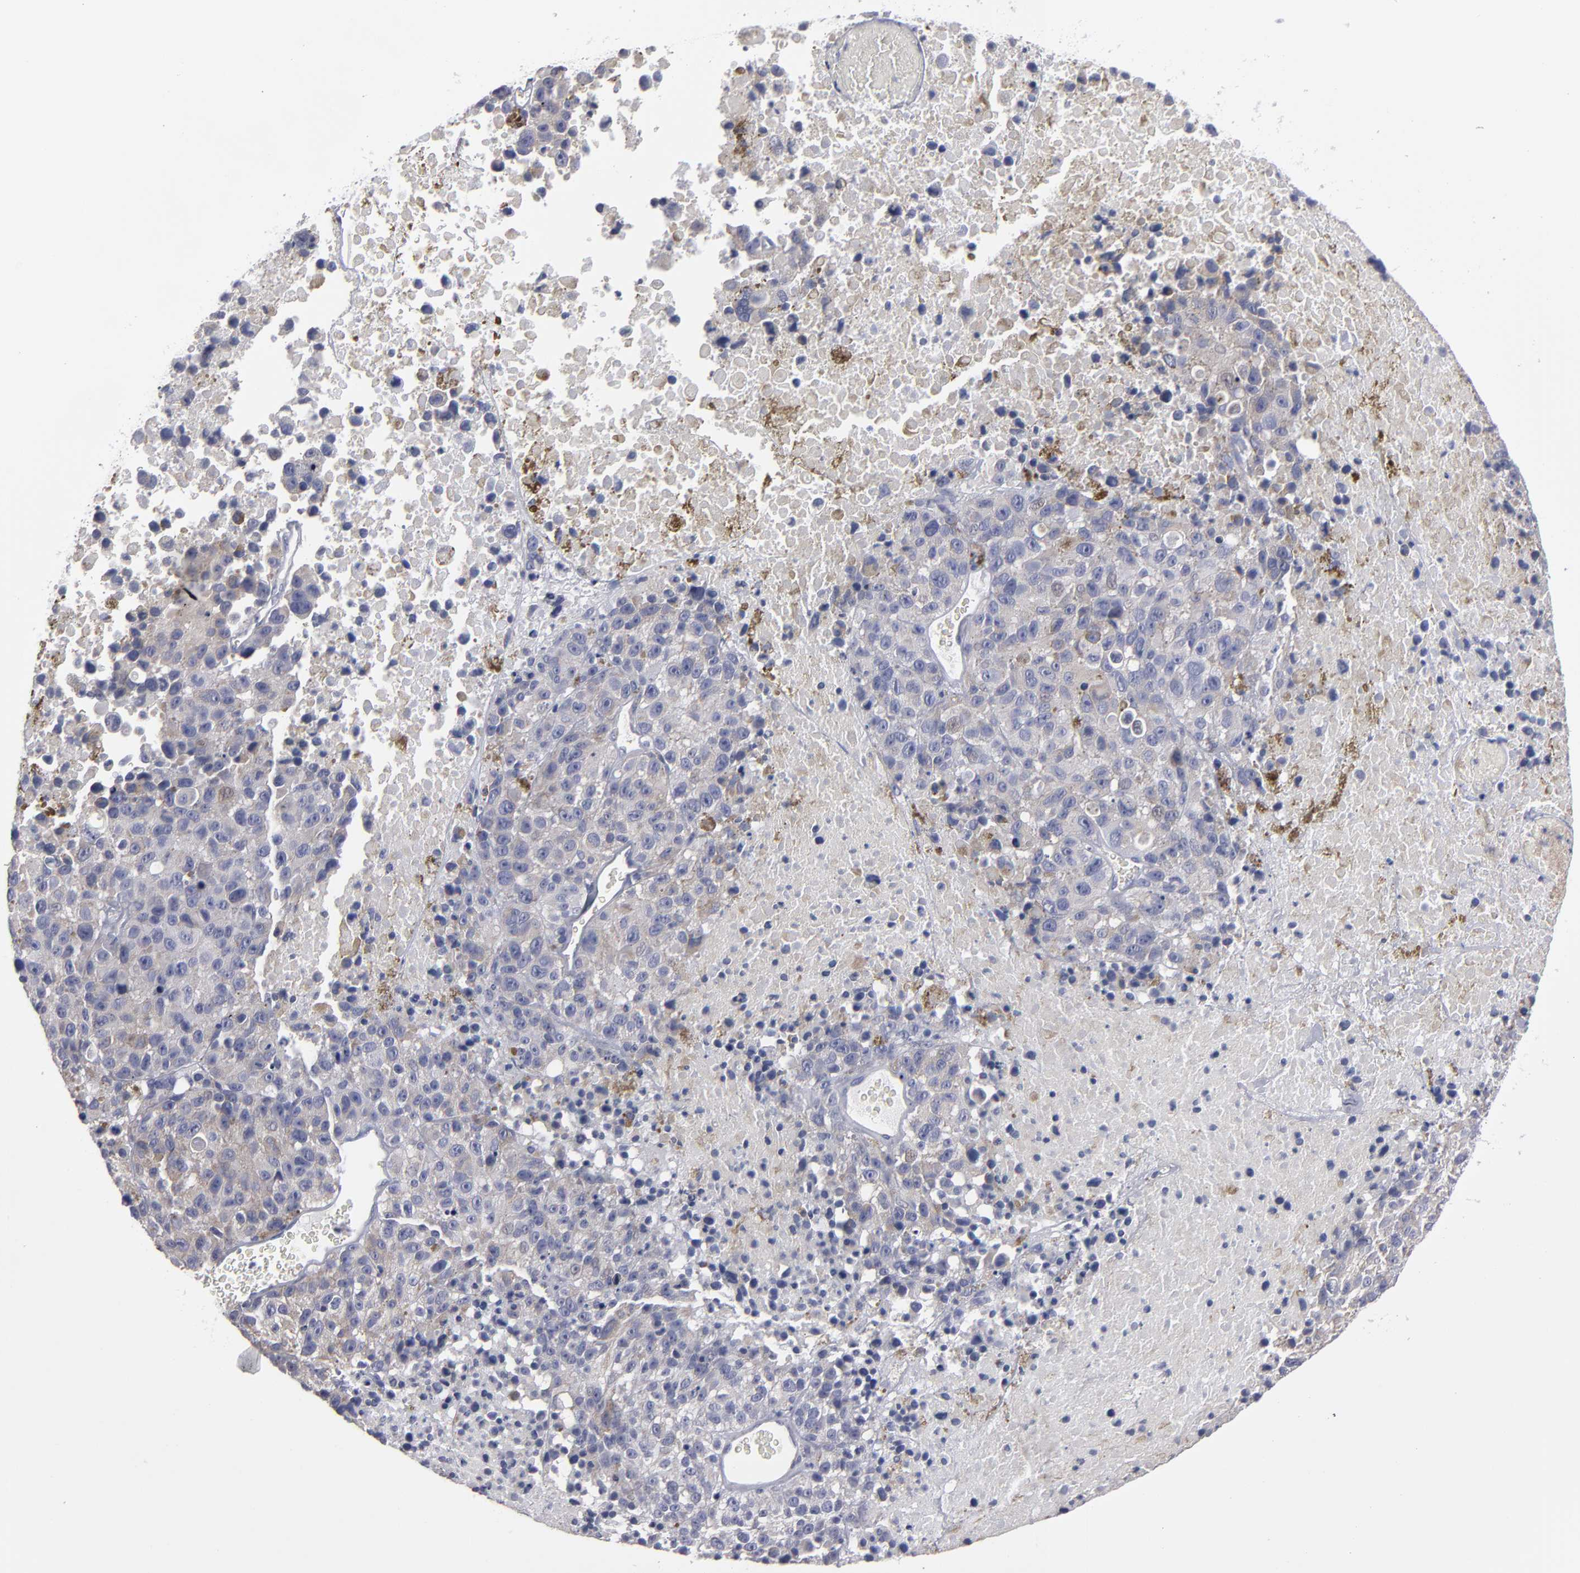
{"staining": {"intensity": "weak", "quantity": ">75%", "location": "cytoplasmic/membranous"}, "tissue": "melanoma", "cell_type": "Tumor cells", "image_type": "cancer", "snomed": [{"axis": "morphology", "description": "Malignant melanoma, Metastatic site"}, {"axis": "topography", "description": "Cerebral cortex"}], "caption": "The photomicrograph reveals staining of melanoma, revealing weak cytoplasmic/membranous protein staining (brown color) within tumor cells. (DAB (3,3'-diaminobenzidine) IHC with brightfield microscopy, high magnification).", "gene": "CCDC80", "patient": {"sex": "female", "age": 52}}